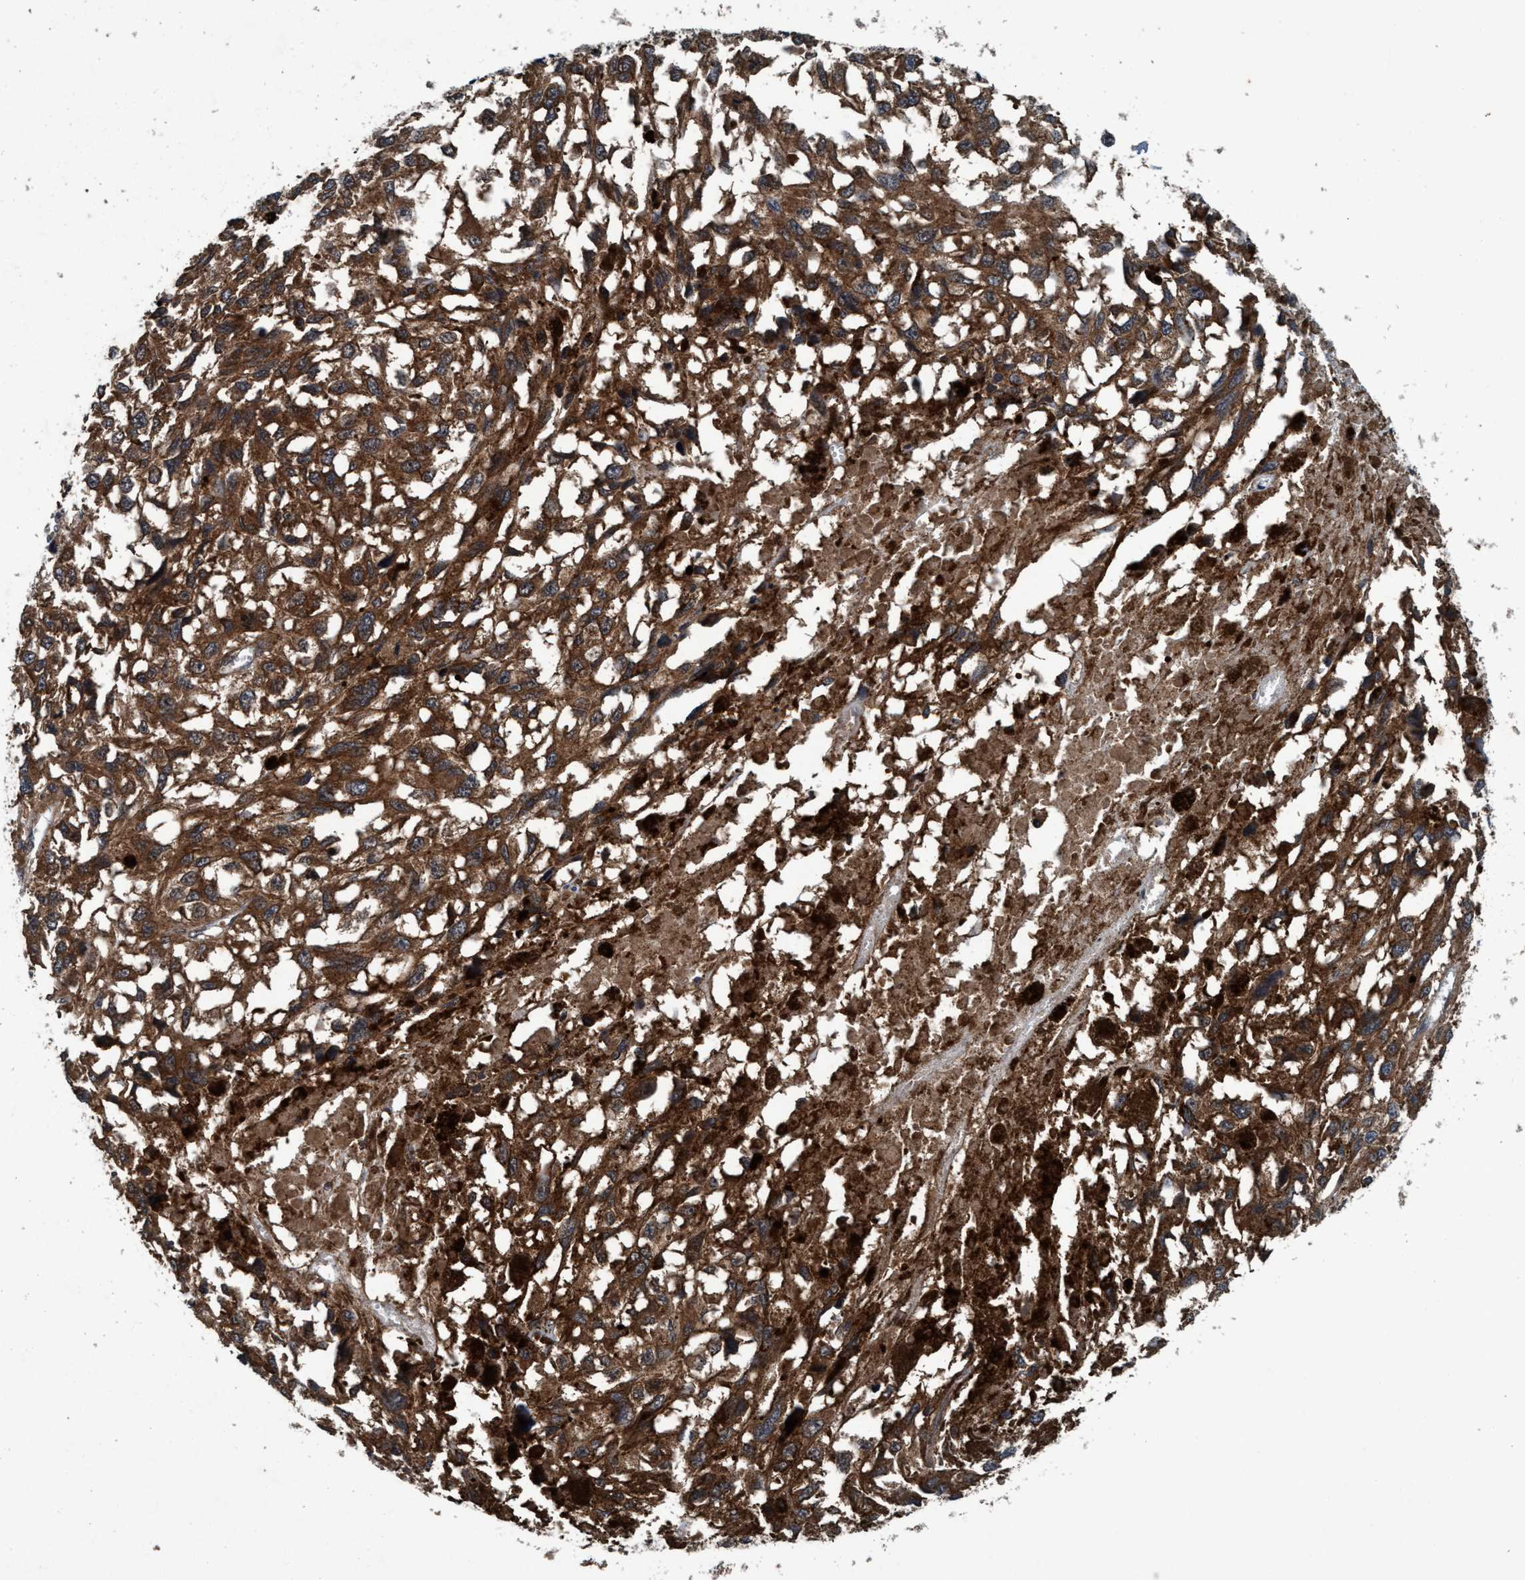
{"staining": {"intensity": "moderate", "quantity": ">75%", "location": "cytoplasmic/membranous"}, "tissue": "melanoma", "cell_type": "Tumor cells", "image_type": "cancer", "snomed": [{"axis": "morphology", "description": "Malignant melanoma, Metastatic site"}, {"axis": "topography", "description": "Lymph node"}], "caption": "A brown stain labels moderate cytoplasmic/membranous staining of a protein in melanoma tumor cells. The staining is performed using DAB (3,3'-diaminobenzidine) brown chromogen to label protein expression. The nuclei are counter-stained blue using hematoxylin.", "gene": "AKT1S1", "patient": {"sex": "male", "age": 59}}